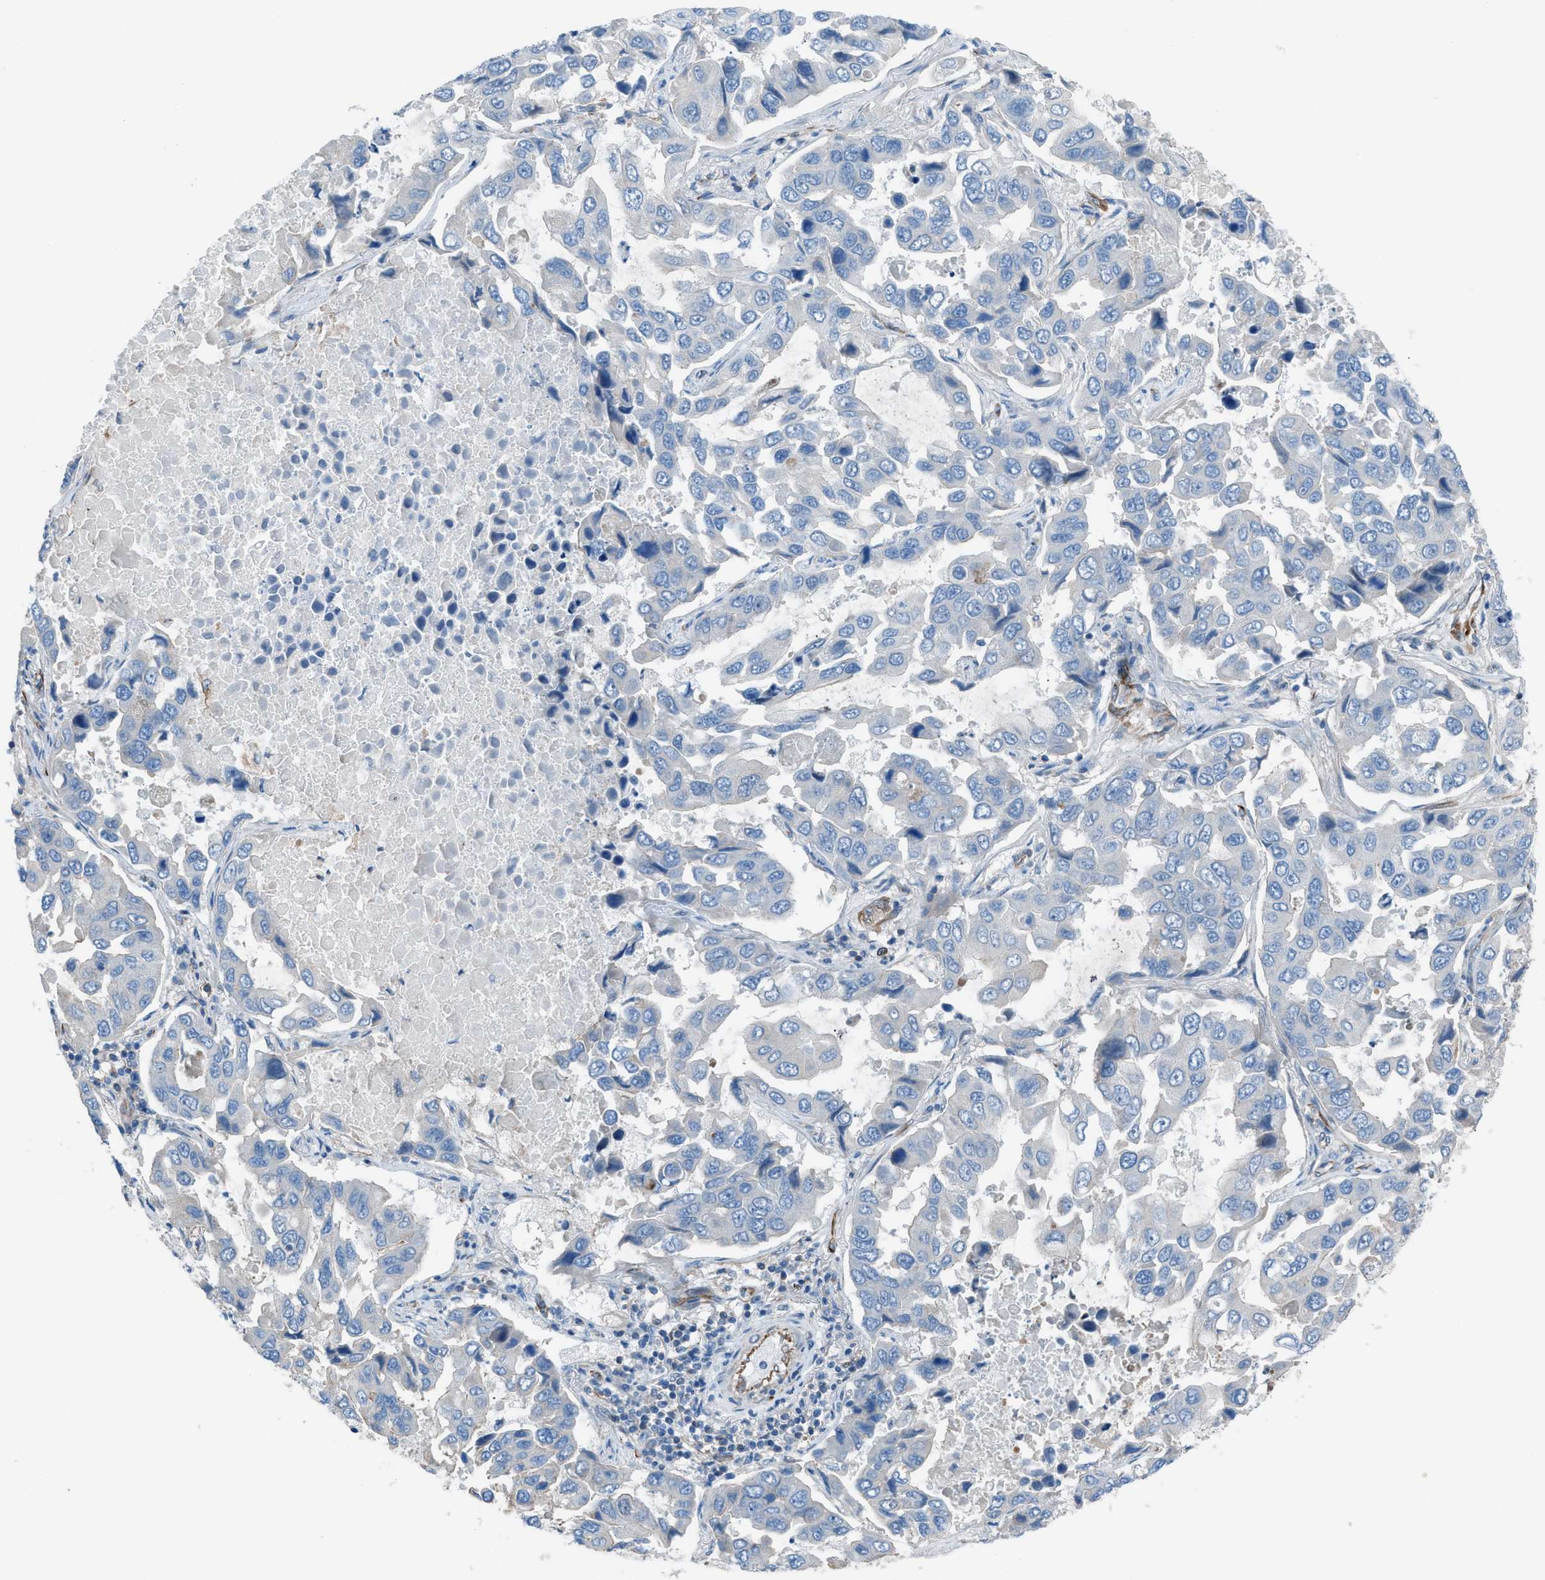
{"staining": {"intensity": "negative", "quantity": "none", "location": "none"}, "tissue": "lung cancer", "cell_type": "Tumor cells", "image_type": "cancer", "snomed": [{"axis": "morphology", "description": "Adenocarcinoma, NOS"}, {"axis": "topography", "description": "Lung"}], "caption": "Tumor cells show no significant protein expression in lung cancer (adenocarcinoma).", "gene": "CABP7", "patient": {"sex": "male", "age": 64}}